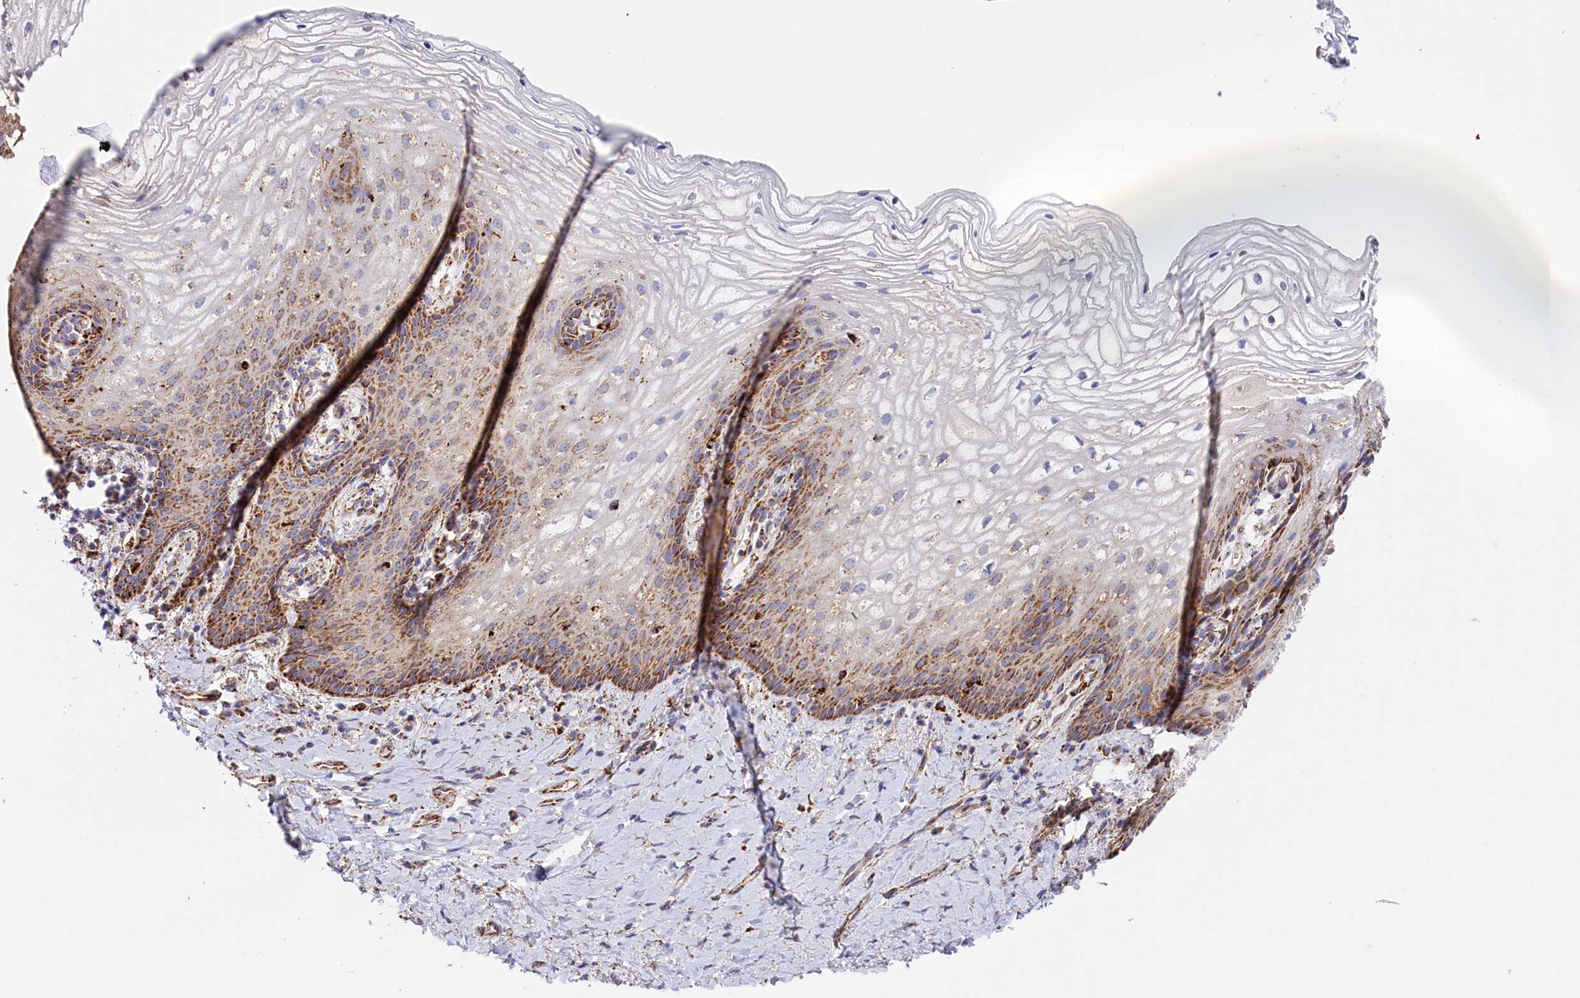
{"staining": {"intensity": "strong", "quantity": "25%-75%", "location": "cytoplasmic/membranous"}, "tissue": "vagina", "cell_type": "Squamous epithelial cells", "image_type": "normal", "snomed": [{"axis": "morphology", "description": "Normal tissue, NOS"}, {"axis": "topography", "description": "Vagina"}], "caption": "The micrograph exhibits staining of benign vagina, revealing strong cytoplasmic/membranous protein expression (brown color) within squamous epithelial cells.", "gene": "AKTIP", "patient": {"sex": "female", "age": 60}}